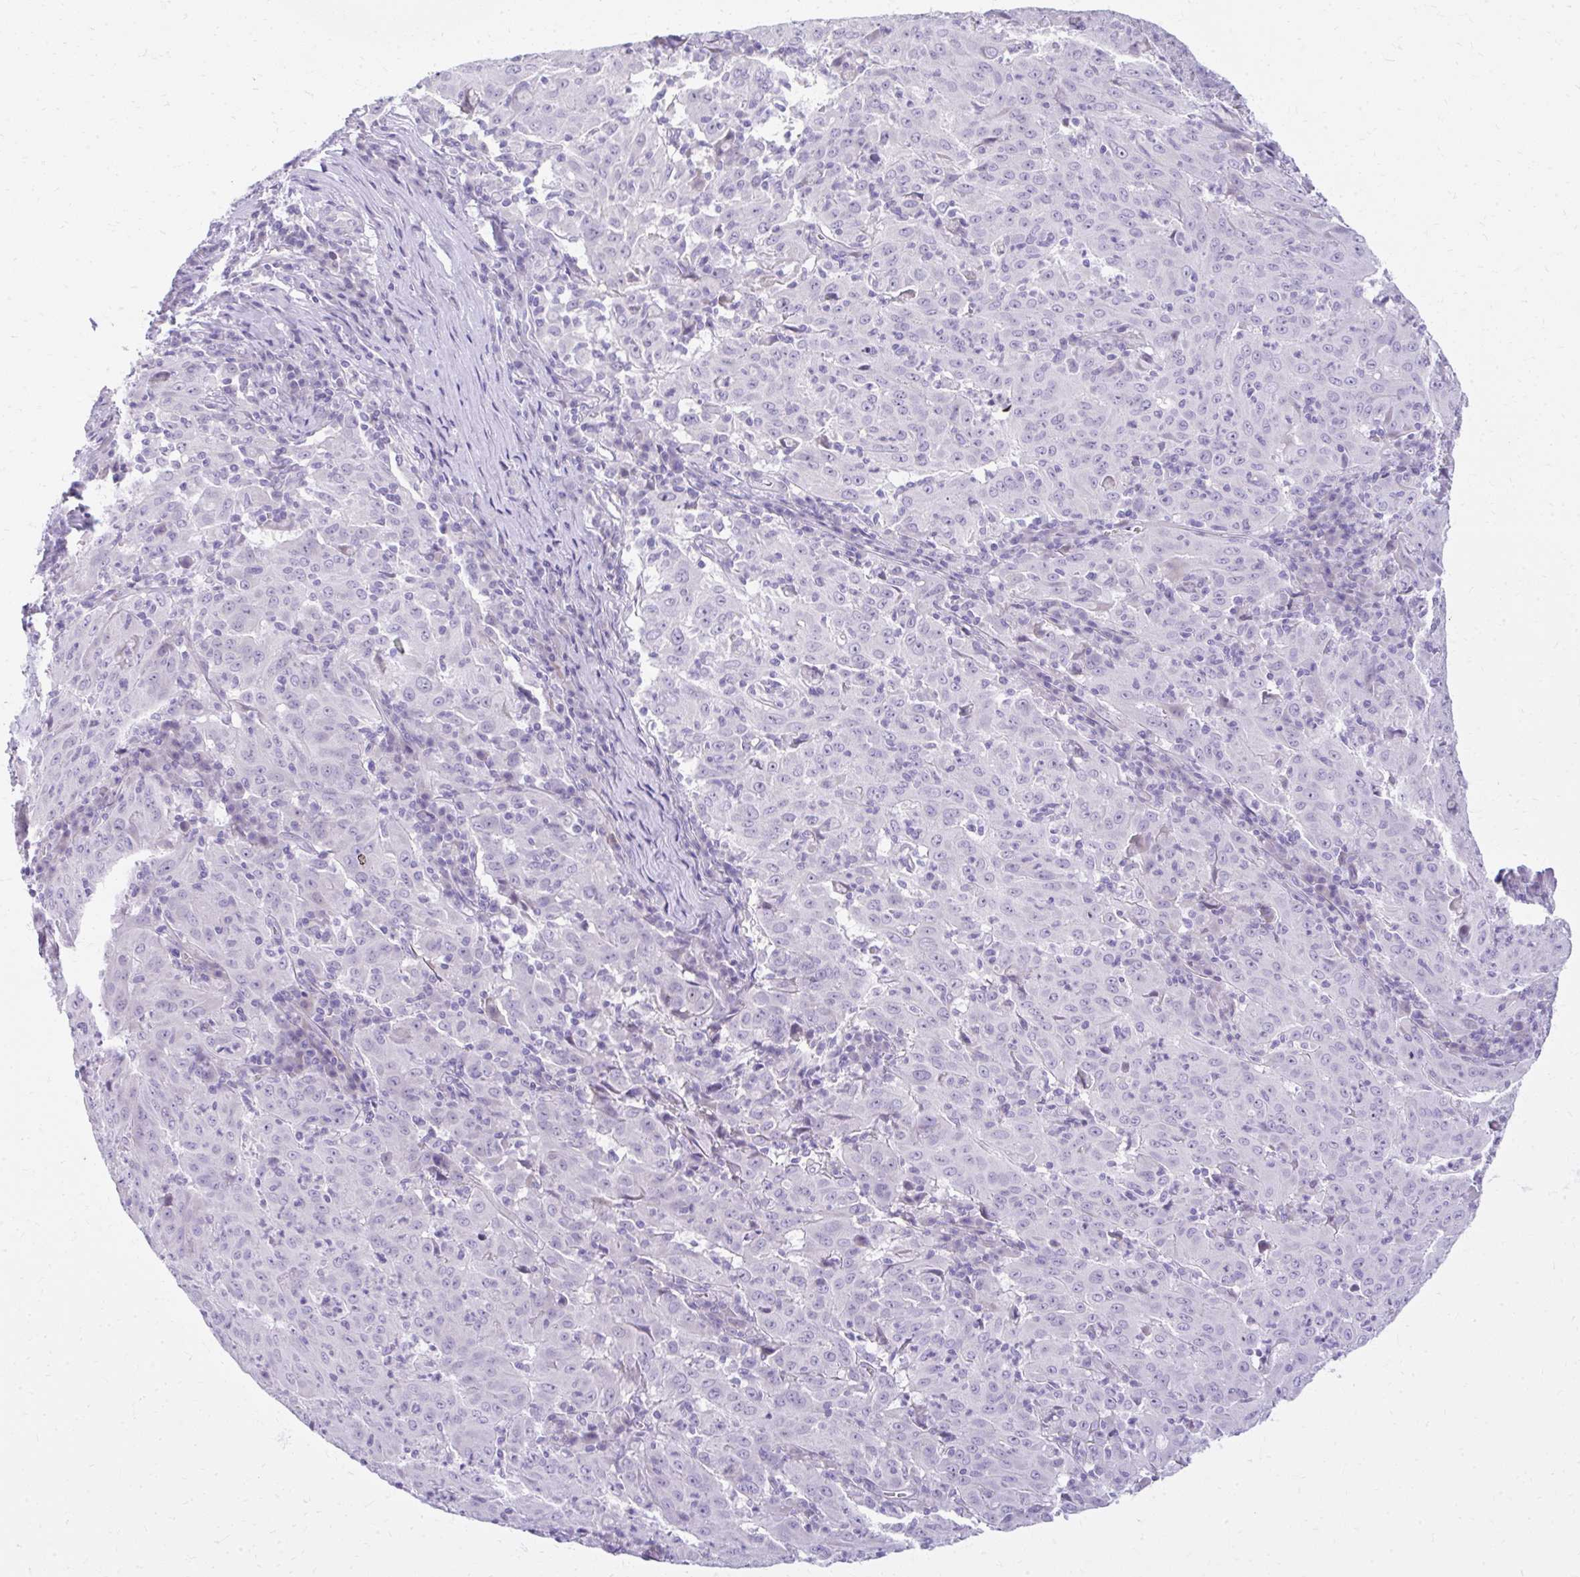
{"staining": {"intensity": "negative", "quantity": "none", "location": "none"}, "tissue": "pancreatic cancer", "cell_type": "Tumor cells", "image_type": "cancer", "snomed": [{"axis": "morphology", "description": "Adenocarcinoma, NOS"}, {"axis": "topography", "description": "Pancreas"}], "caption": "Human pancreatic adenocarcinoma stained for a protein using IHC demonstrates no positivity in tumor cells.", "gene": "PRAP1", "patient": {"sex": "male", "age": 63}}